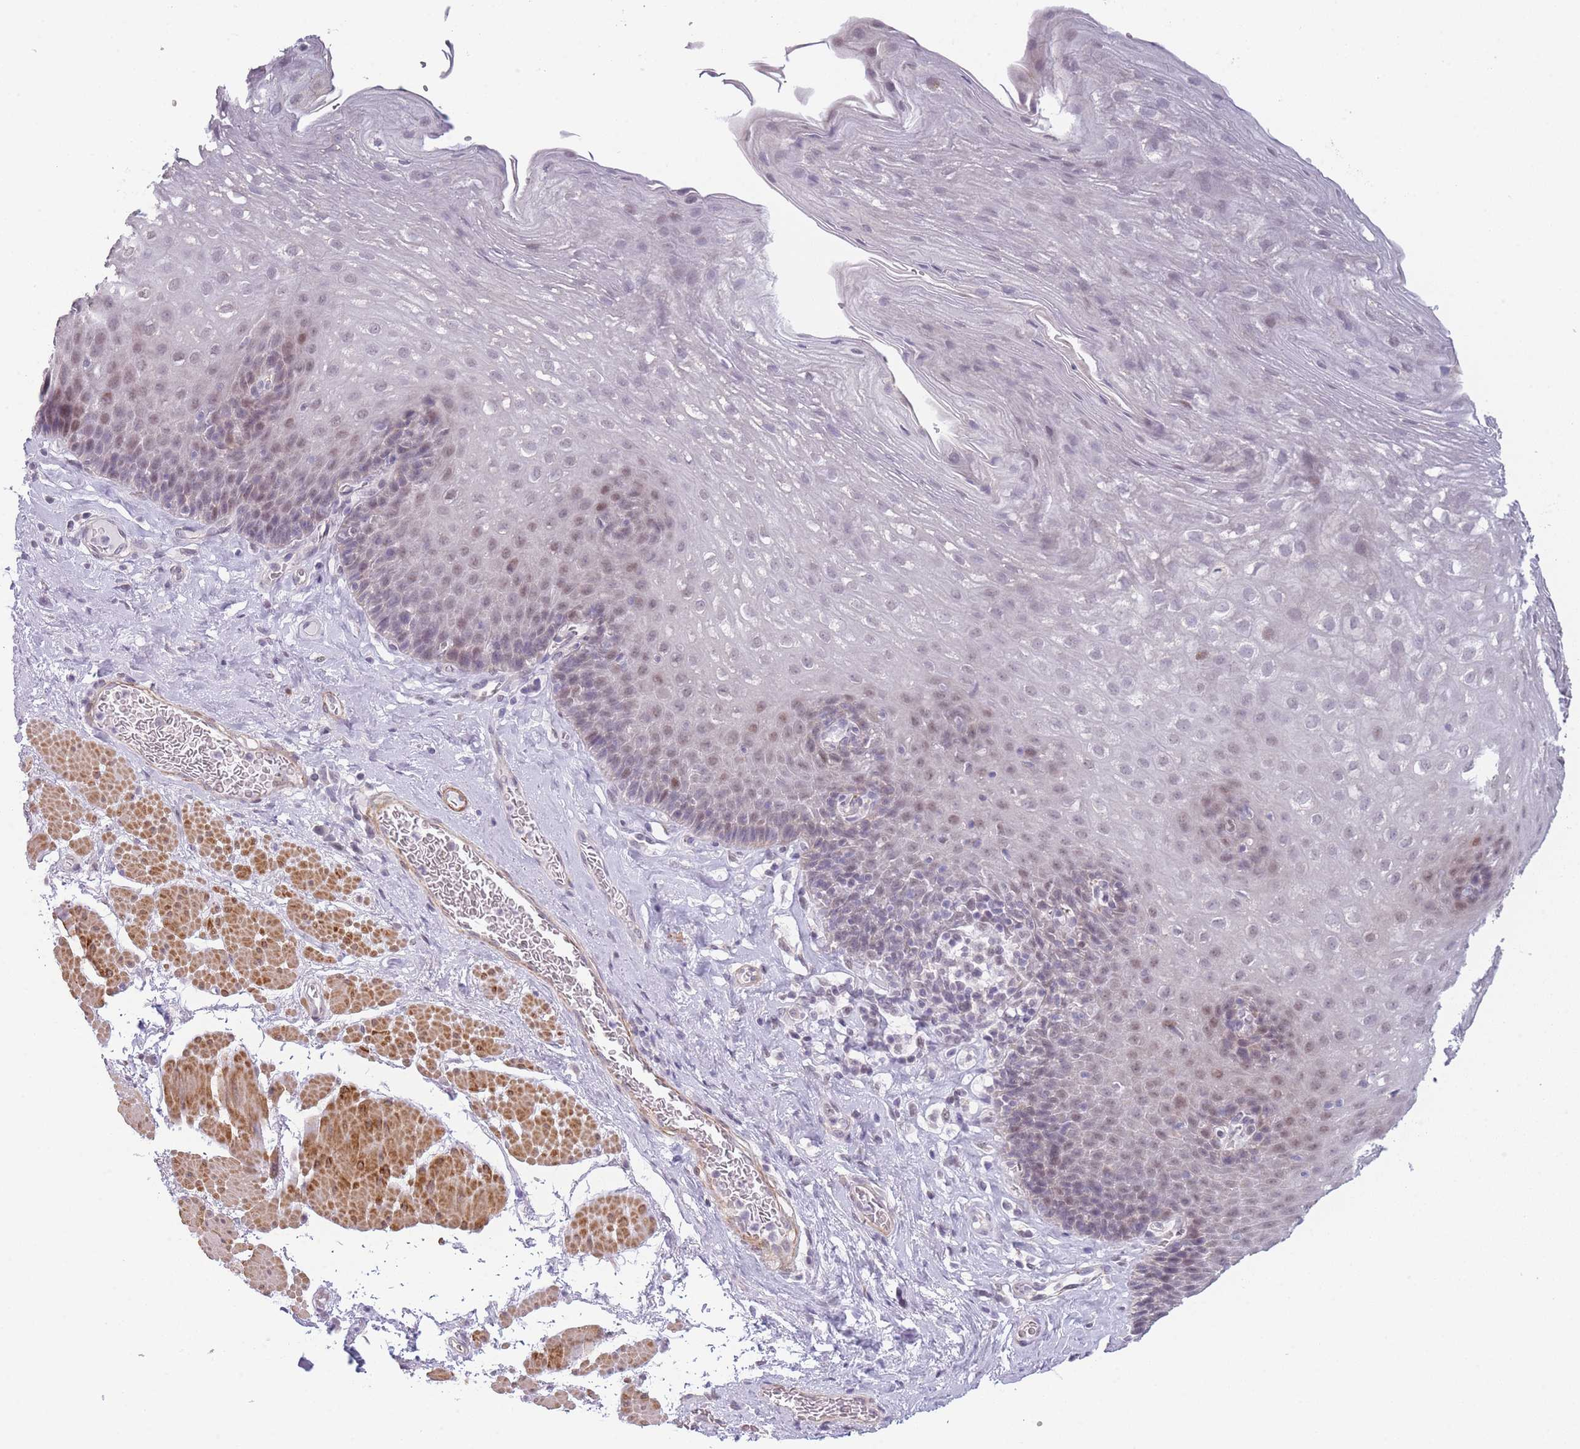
{"staining": {"intensity": "moderate", "quantity": "25%-75%", "location": "nuclear"}, "tissue": "esophagus", "cell_type": "Squamous epithelial cells", "image_type": "normal", "snomed": [{"axis": "morphology", "description": "Normal tissue, NOS"}, {"axis": "topography", "description": "Esophagus"}], "caption": "Immunohistochemical staining of normal human esophagus shows 25%-75% levels of moderate nuclear protein positivity in approximately 25%-75% of squamous epithelial cells. The protein of interest is shown in brown color, while the nuclei are stained blue.", "gene": "SIN3B", "patient": {"sex": "female", "age": 66}}